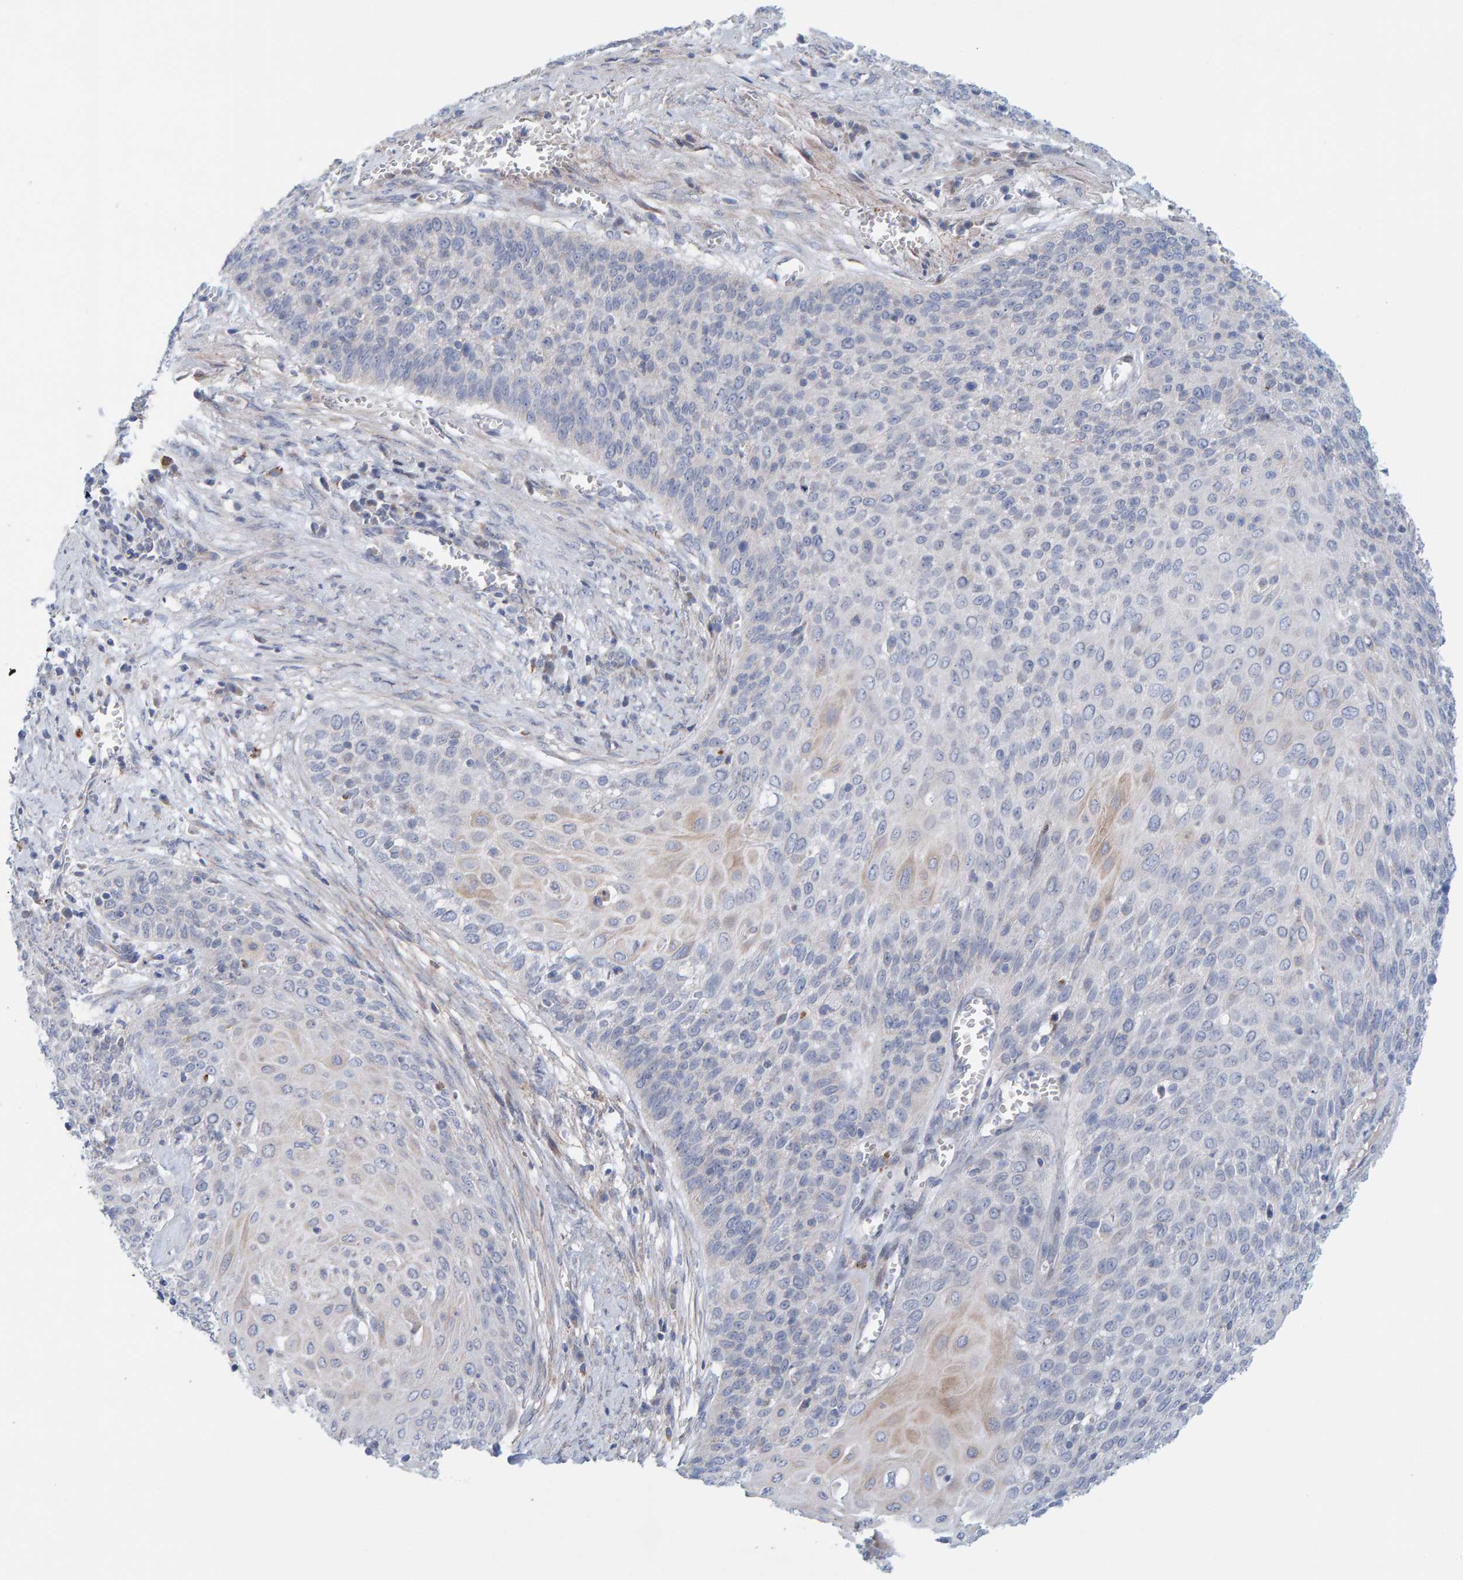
{"staining": {"intensity": "weak", "quantity": "<25%", "location": "cytoplasmic/membranous"}, "tissue": "cervical cancer", "cell_type": "Tumor cells", "image_type": "cancer", "snomed": [{"axis": "morphology", "description": "Squamous cell carcinoma, NOS"}, {"axis": "topography", "description": "Cervix"}], "caption": "DAB (3,3'-diaminobenzidine) immunohistochemical staining of cervical cancer (squamous cell carcinoma) displays no significant expression in tumor cells.", "gene": "ZC3H3", "patient": {"sex": "female", "age": 39}}